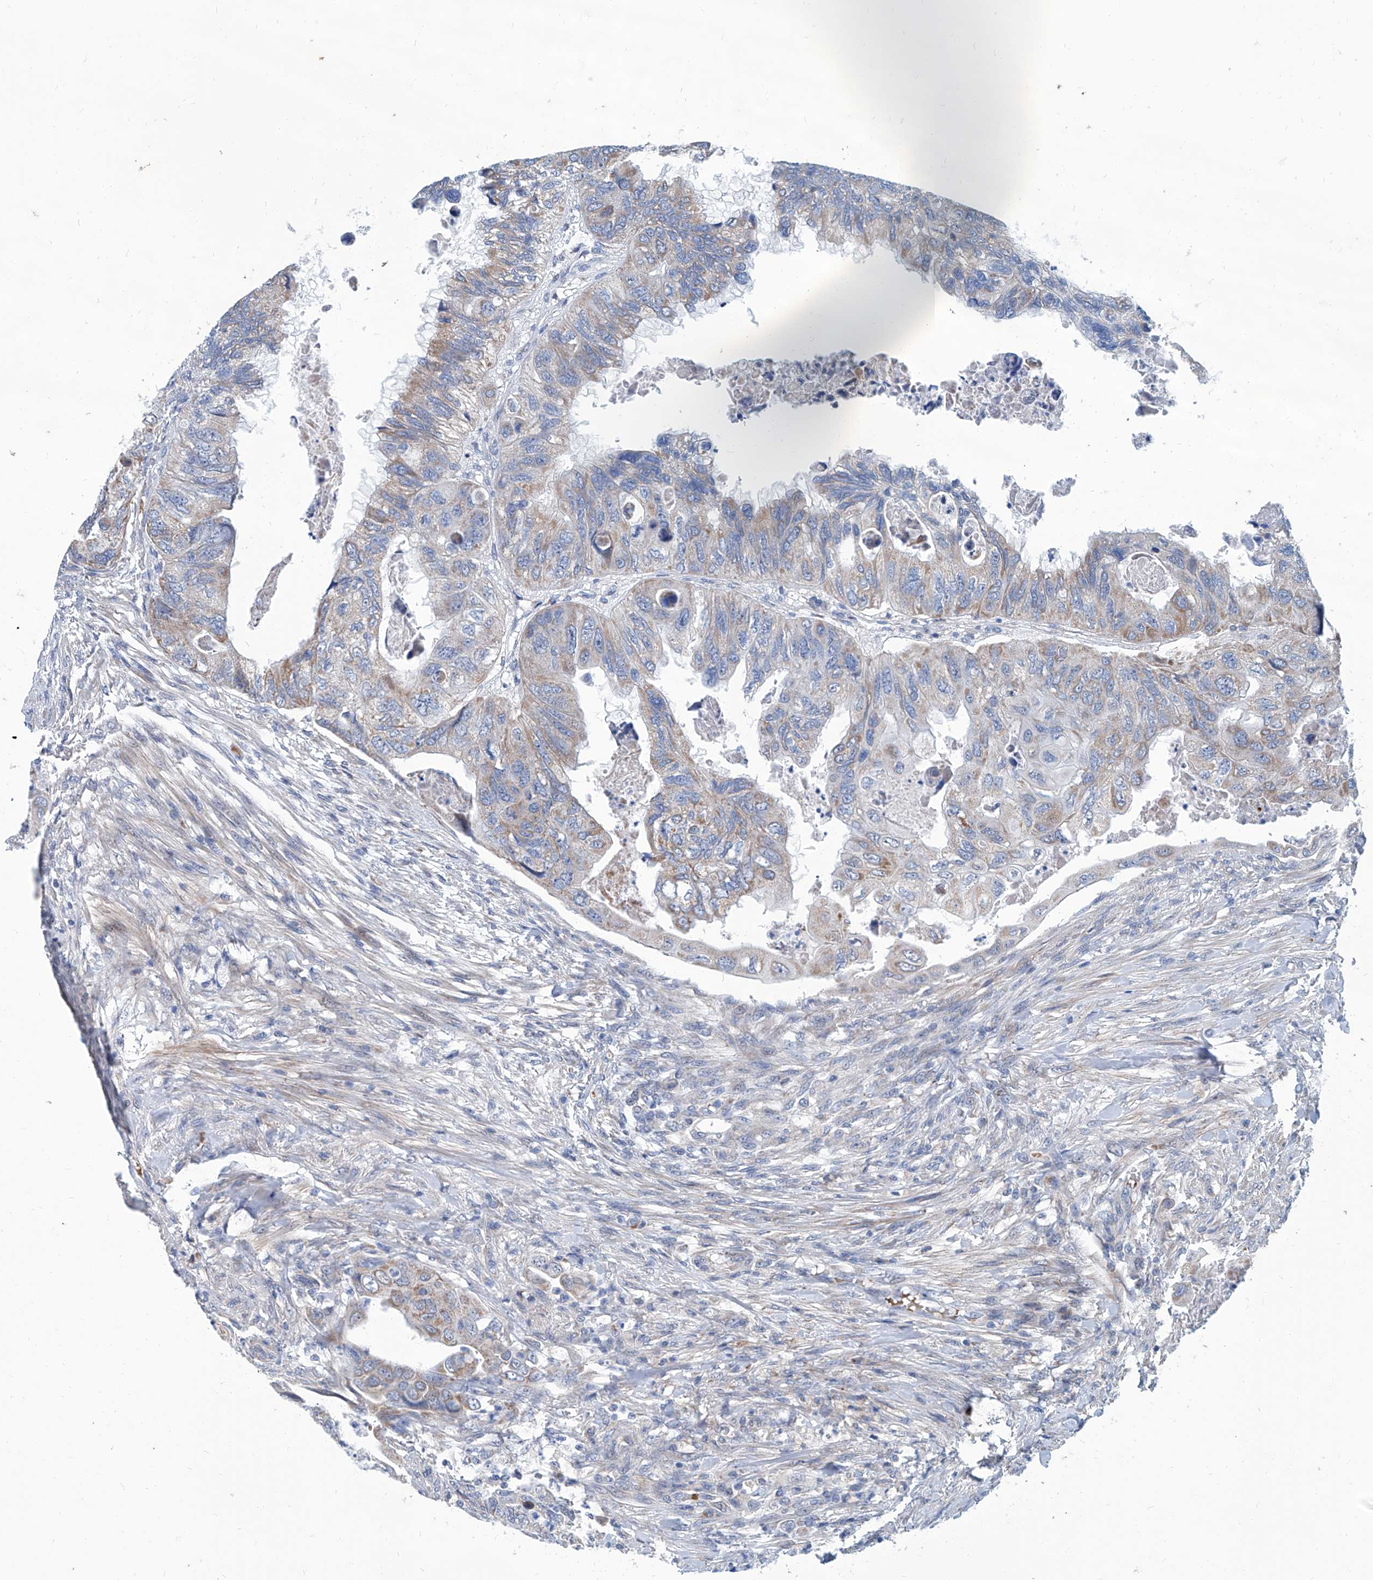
{"staining": {"intensity": "moderate", "quantity": "25%-75%", "location": "cytoplasmic/membranous"}, "tissue": "colorectal cancer", "cell_type": "Tumor cells", "image_type": "cancer", "snomed": [{"axis": "morphology", "description": "Adenocarcinoma, NOS"}, {"axis": "topography", "description": "Rectum"}], "caption": "Brown immunohistochemical staining in human colorectal cancer (adenocarcinoma) shows moderate cytoplasmic/membranous positivity in approximately 25%-75% of tumor cells. The staining is performed using DAB brown chromogen to label protein expression. The nuclei are counter-stained blue using hematoxylin.", "gene": "USP48", "patient": {"sex": "male", "age": 63}}